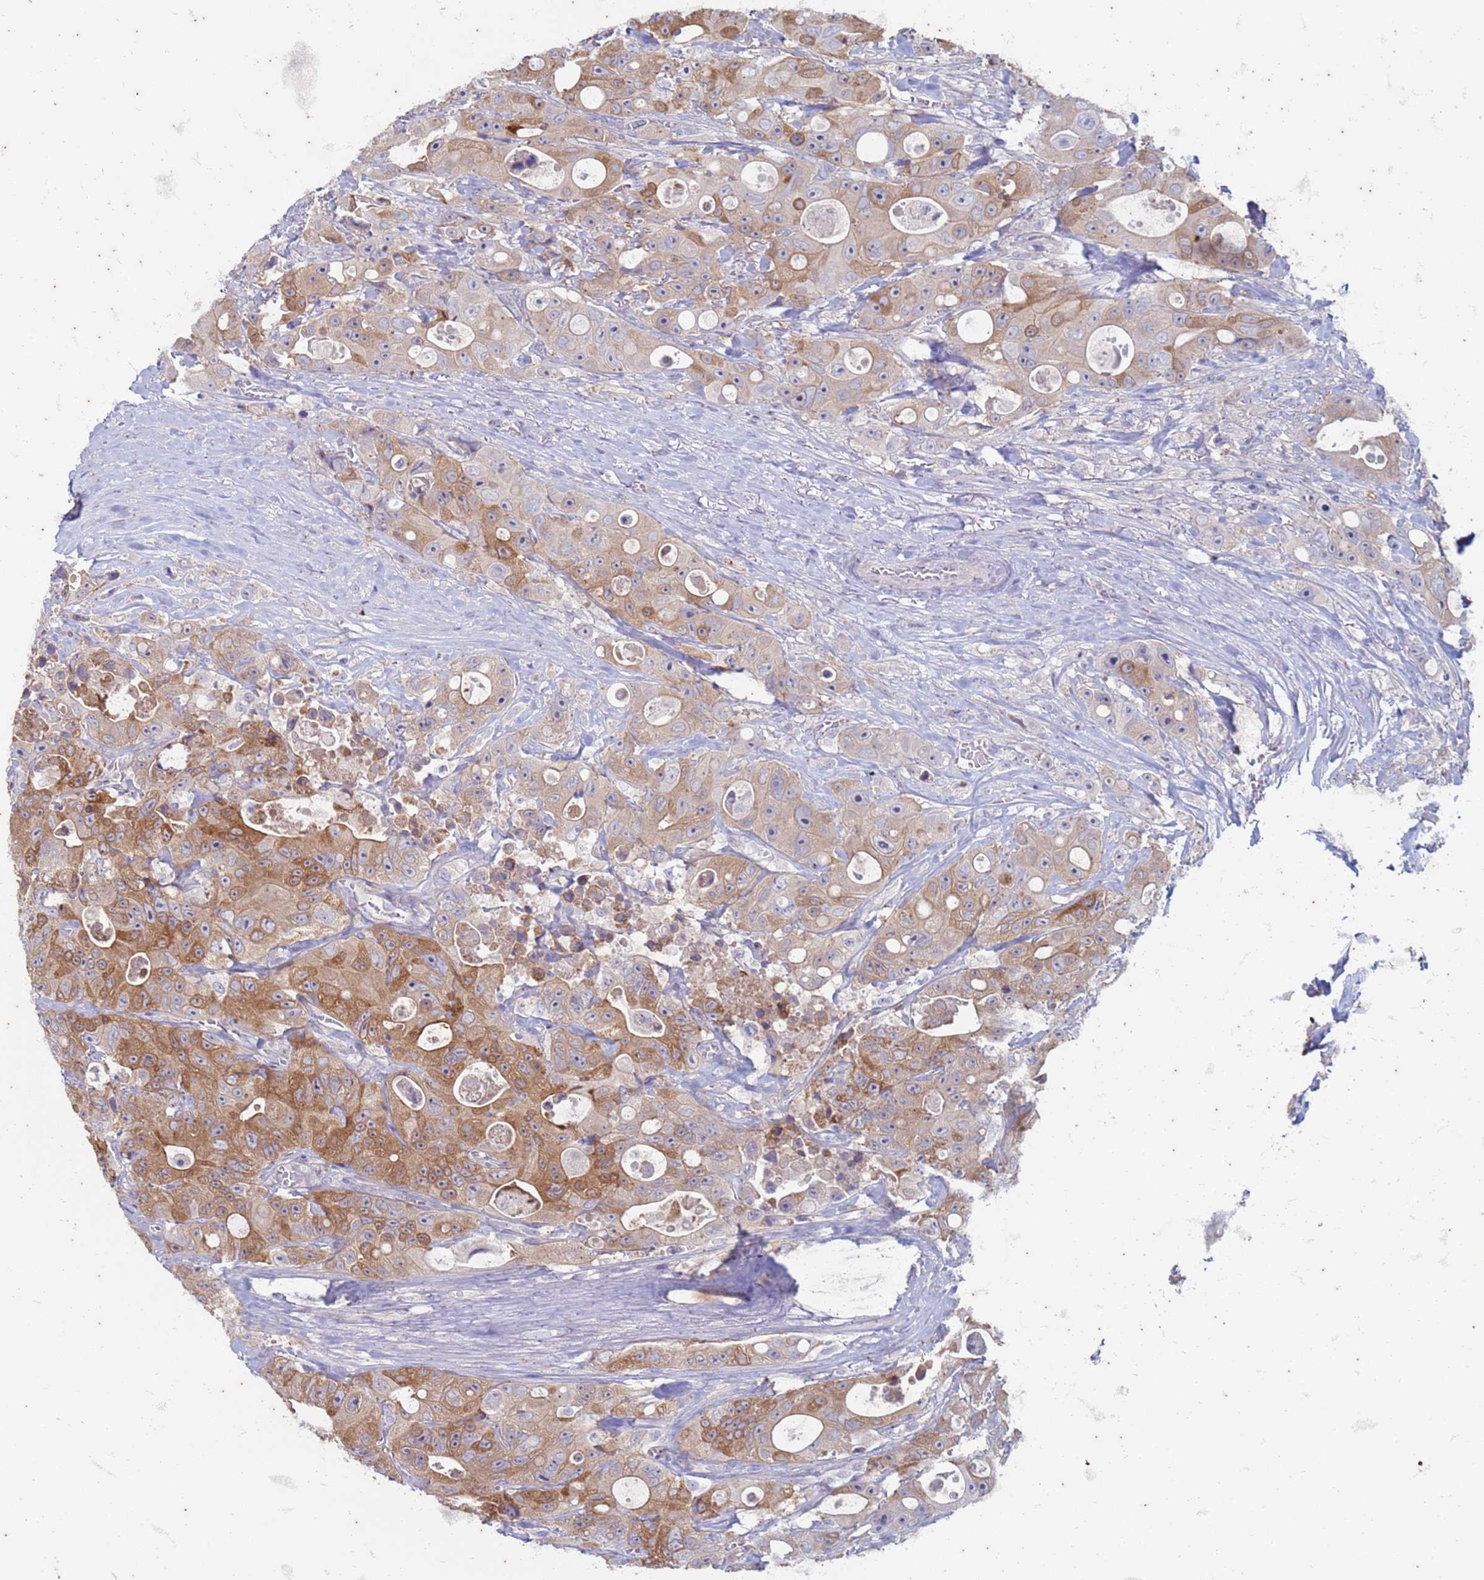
{"staining": {"intensity": "moderate", "quantity": "25%-75%", "location": "cytoplasmic/membranous"}, "tissue": "colorectal cancer", "cell_type": "Tumor cells", "image_type": "cancer", "snomed": [{"axis": "morphology", "description": "Adenocarcinoma, NOS"}, {"axis": "topography", "description": "Colon"}], "caption": "Protein staining of colorectal cancer (adenocarcinoma) tissue exhibits moderate cytoplasmic/membranous staining in approximately 25%-75% of tumor cells.", "gene": "SUCO", "patient": {"sex": "female", "age": 46}}